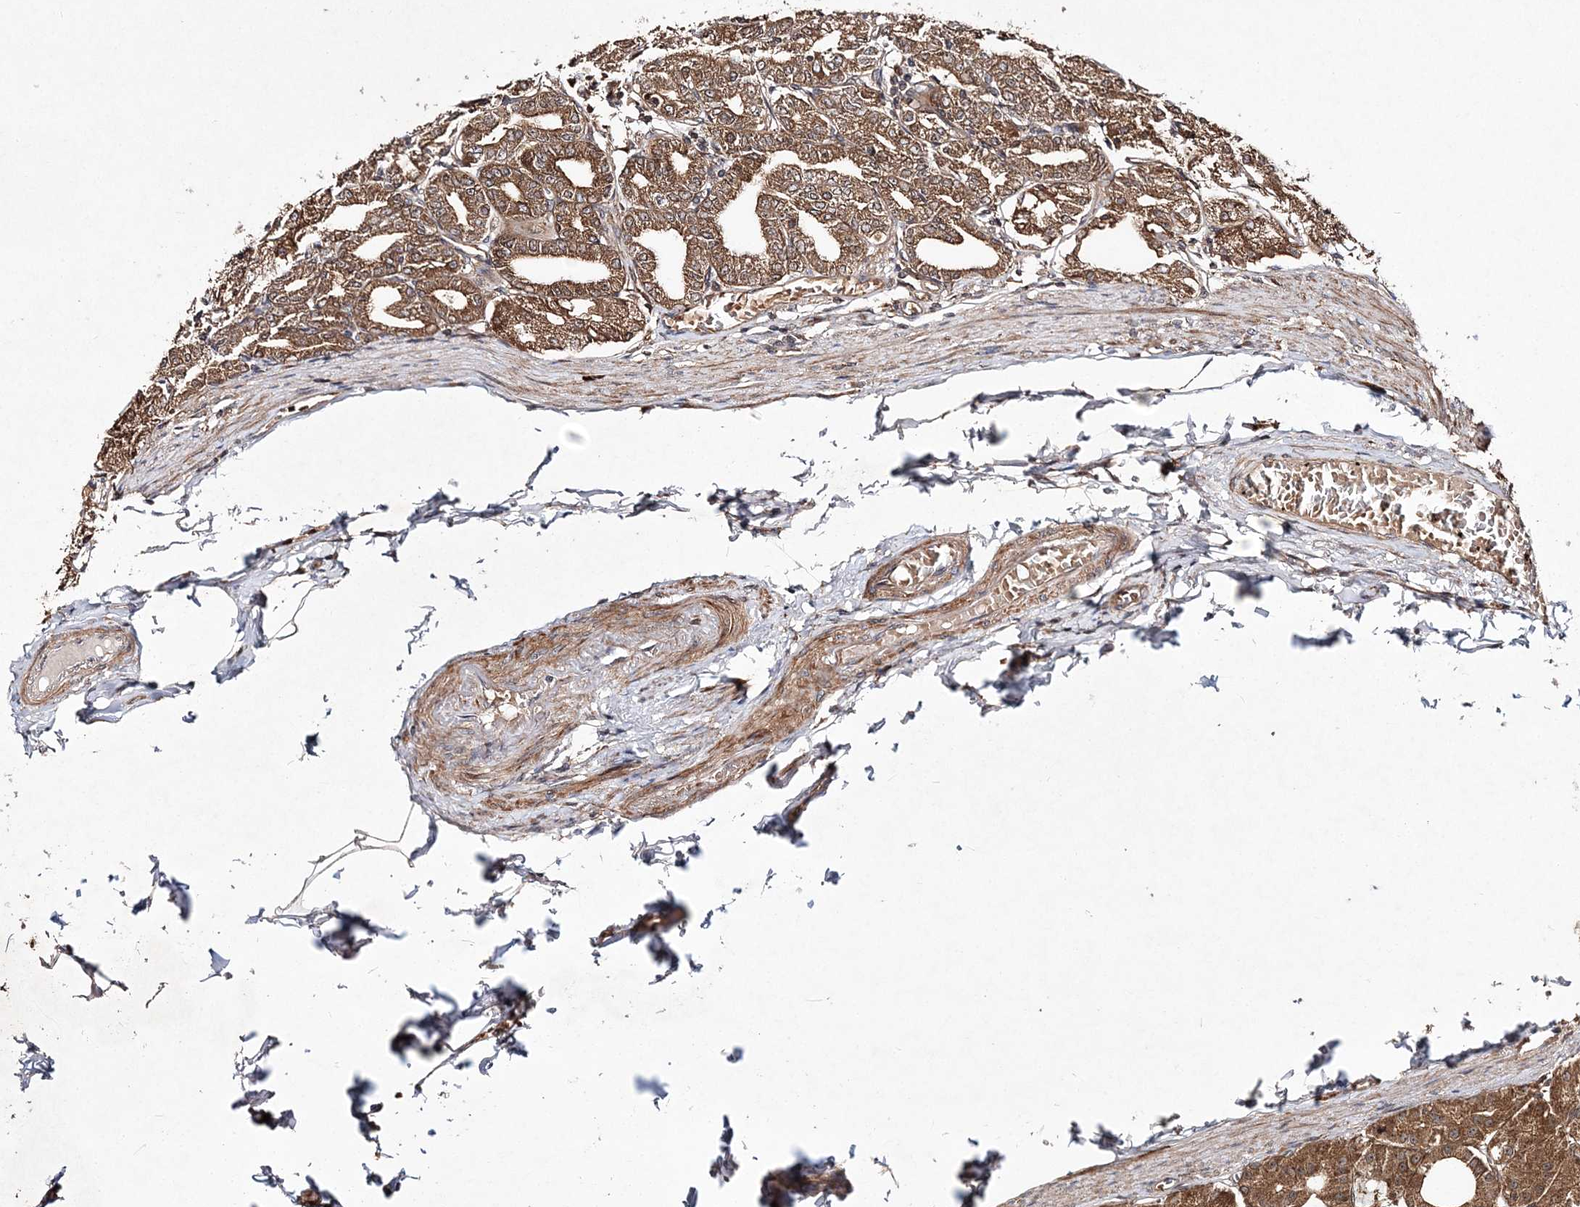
{"staining": {"intensity": "strong", "quantity": ">75%", "location": "cytoplasmic/membranous,nuclear"}, "tissue": "stomach", "cell_type": "Glandular cells", "image_type": "normal", "snomed": [{"axis": "morphology", "description": "Normal tissue, NOS"}, {"axis": "topography", "description": "Stomach, lower"}], "caption": "Immunohistochemical staining of benign human stomach reveals >75% levels of strong cytoplasmic/membranous,nuclear protein expression in approximately >75% of glandular cells. (DAB (3,3'-diaminobenzidine) IHC with brightfield microscopy, high magnification).", "gene": "TMEM9B", "patient": {"sex": "male", "age": 71}}